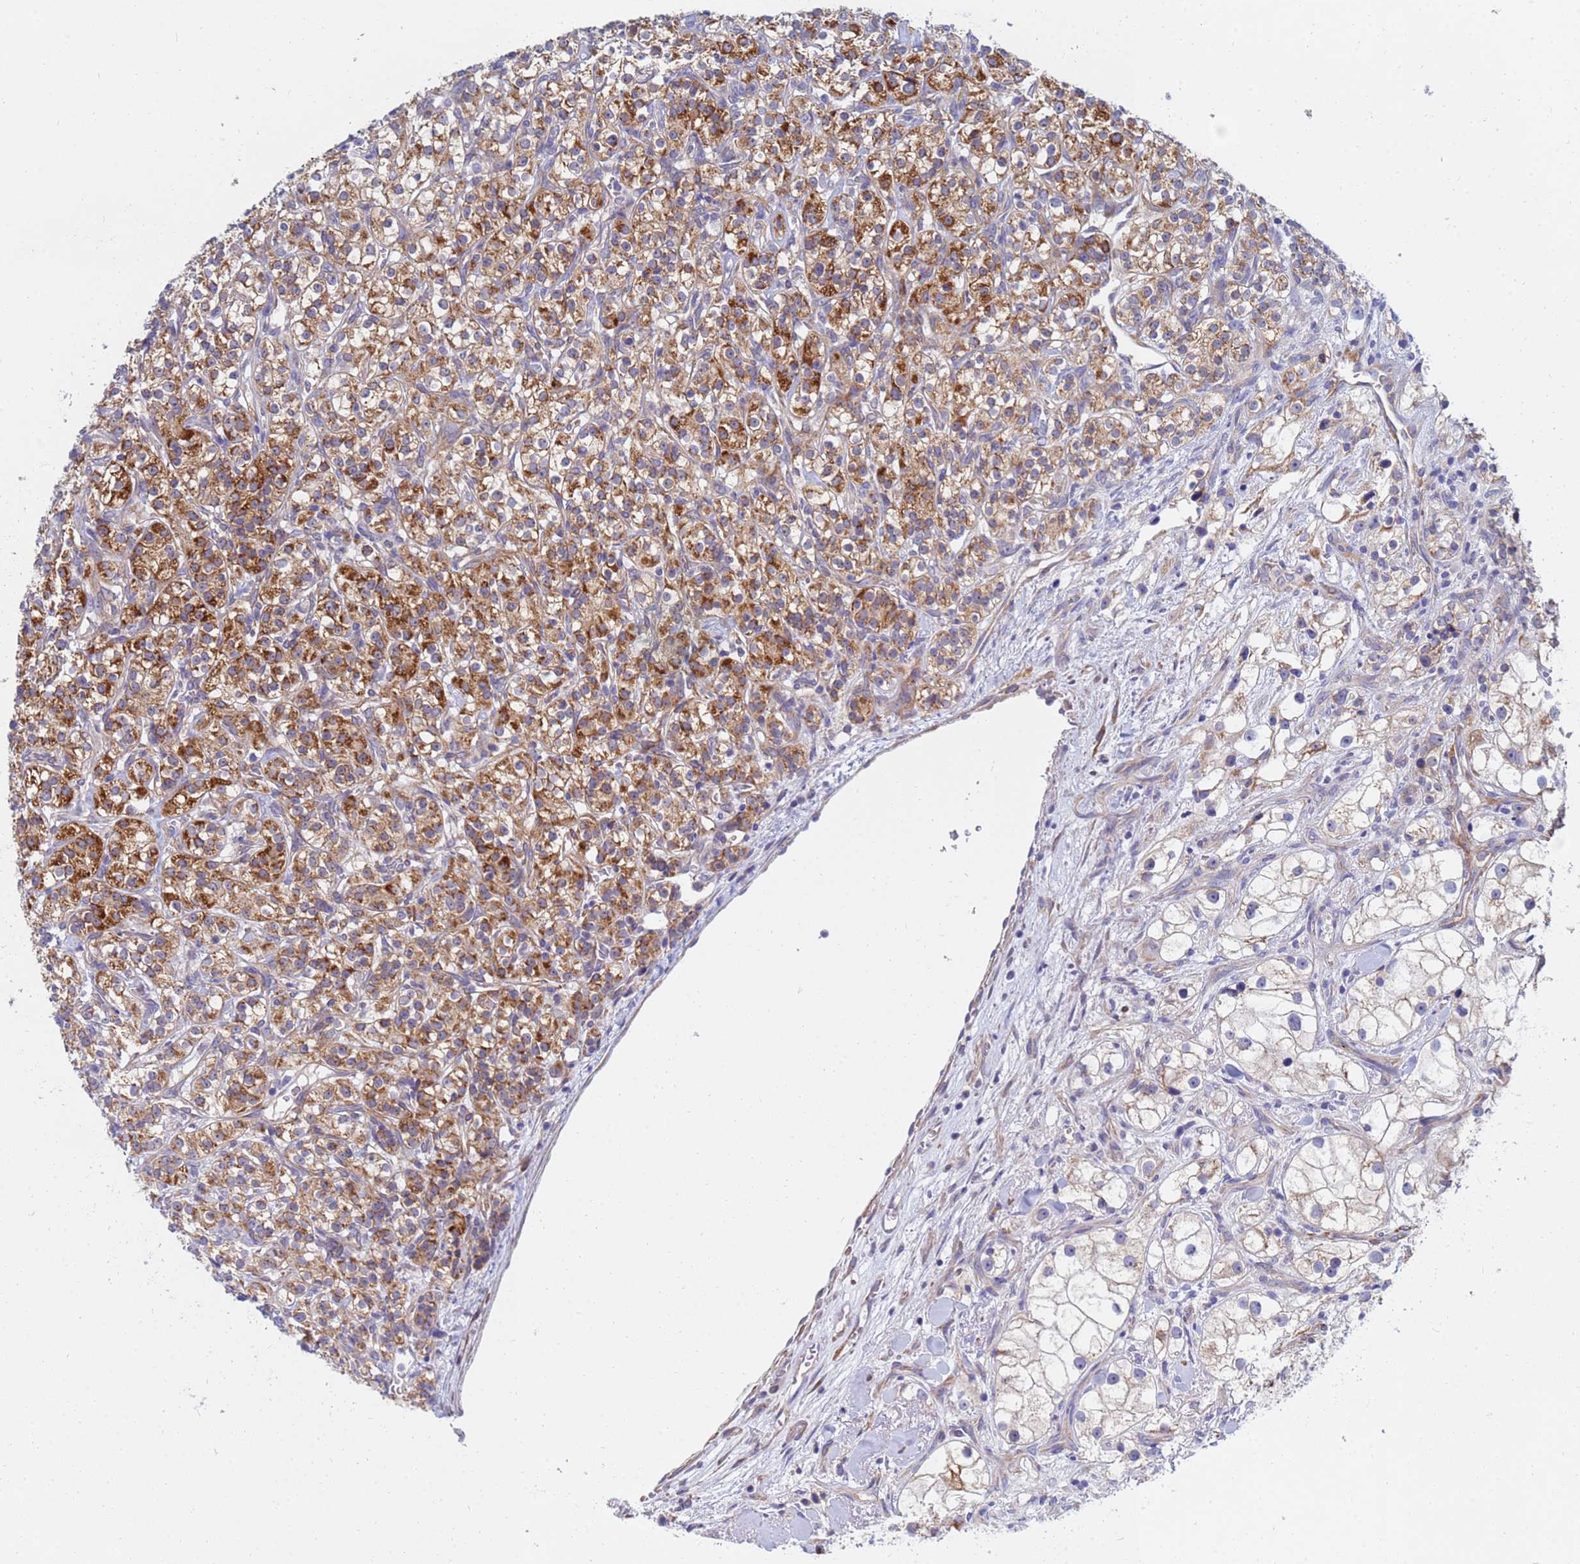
{"staining": {"intensity": "strong", "quantity": "25%-75%", "location": "cytoplasmic/membranous"}, "tissue": "renal cancer", "cell_type": "Tumor cells", "image_type": "cancer", "snomed": [{"axis": "morphology", "description": "Adenocarcinoma, NOS"}, {"axis": "topography", "description": "Kidney"}], "caption": "Protein staining by immunohistochemistry reveals strong cytoplasmic/membranous staining in approximately 25%-75% of tumor cells in adenocarcinoma (renal).", "gene": "SDR39U1", "patient": {"sex": "male", "age": 77}}